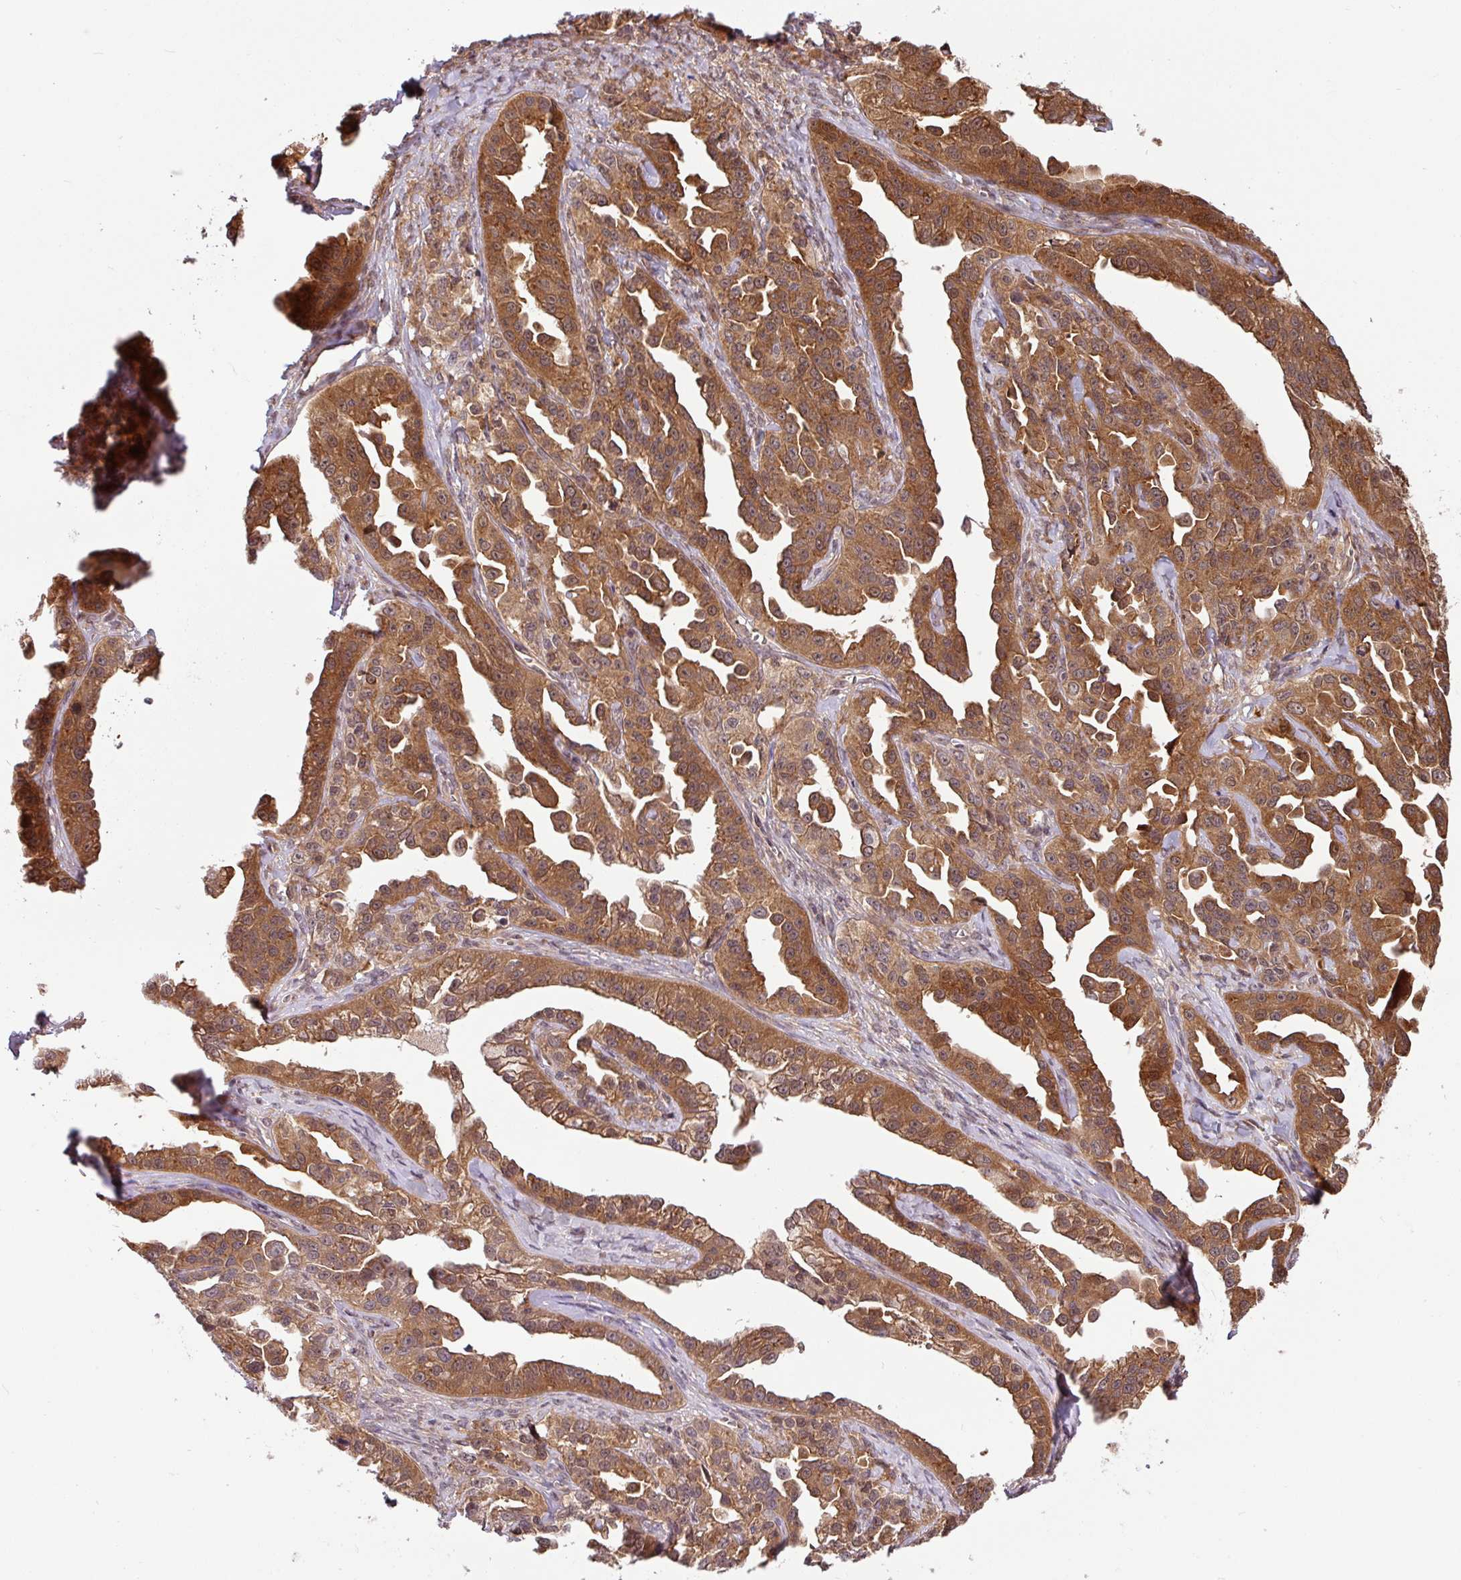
{"staining": {"intensity": "moderate", "quantity": ">75%", "location": "cytoplasmic/membranous"}, "tissue": "ovarian cancer", "cell_type": "Tumor cells", "image_type": "cancer", "snomed": [{"axis": "morphology", "description": "Cystadenocarcinoma, serous, NOS"}, {"axis": "topography", "description": "Ovary"}], "caption": "A medium amount of moderate cytoplasmic/membranous staining is appreciated in about >75% of tumor cells in serous cystadenocarcinoma (ovarian) tissue. Using DAB (3,3'-diaminobenzidine) (brown) and hematoxylin (blue) stains, captured at high magnification using brightfield microscopy.", "gene": "SHB", "patient": {"sex": "female", "age": 75}}